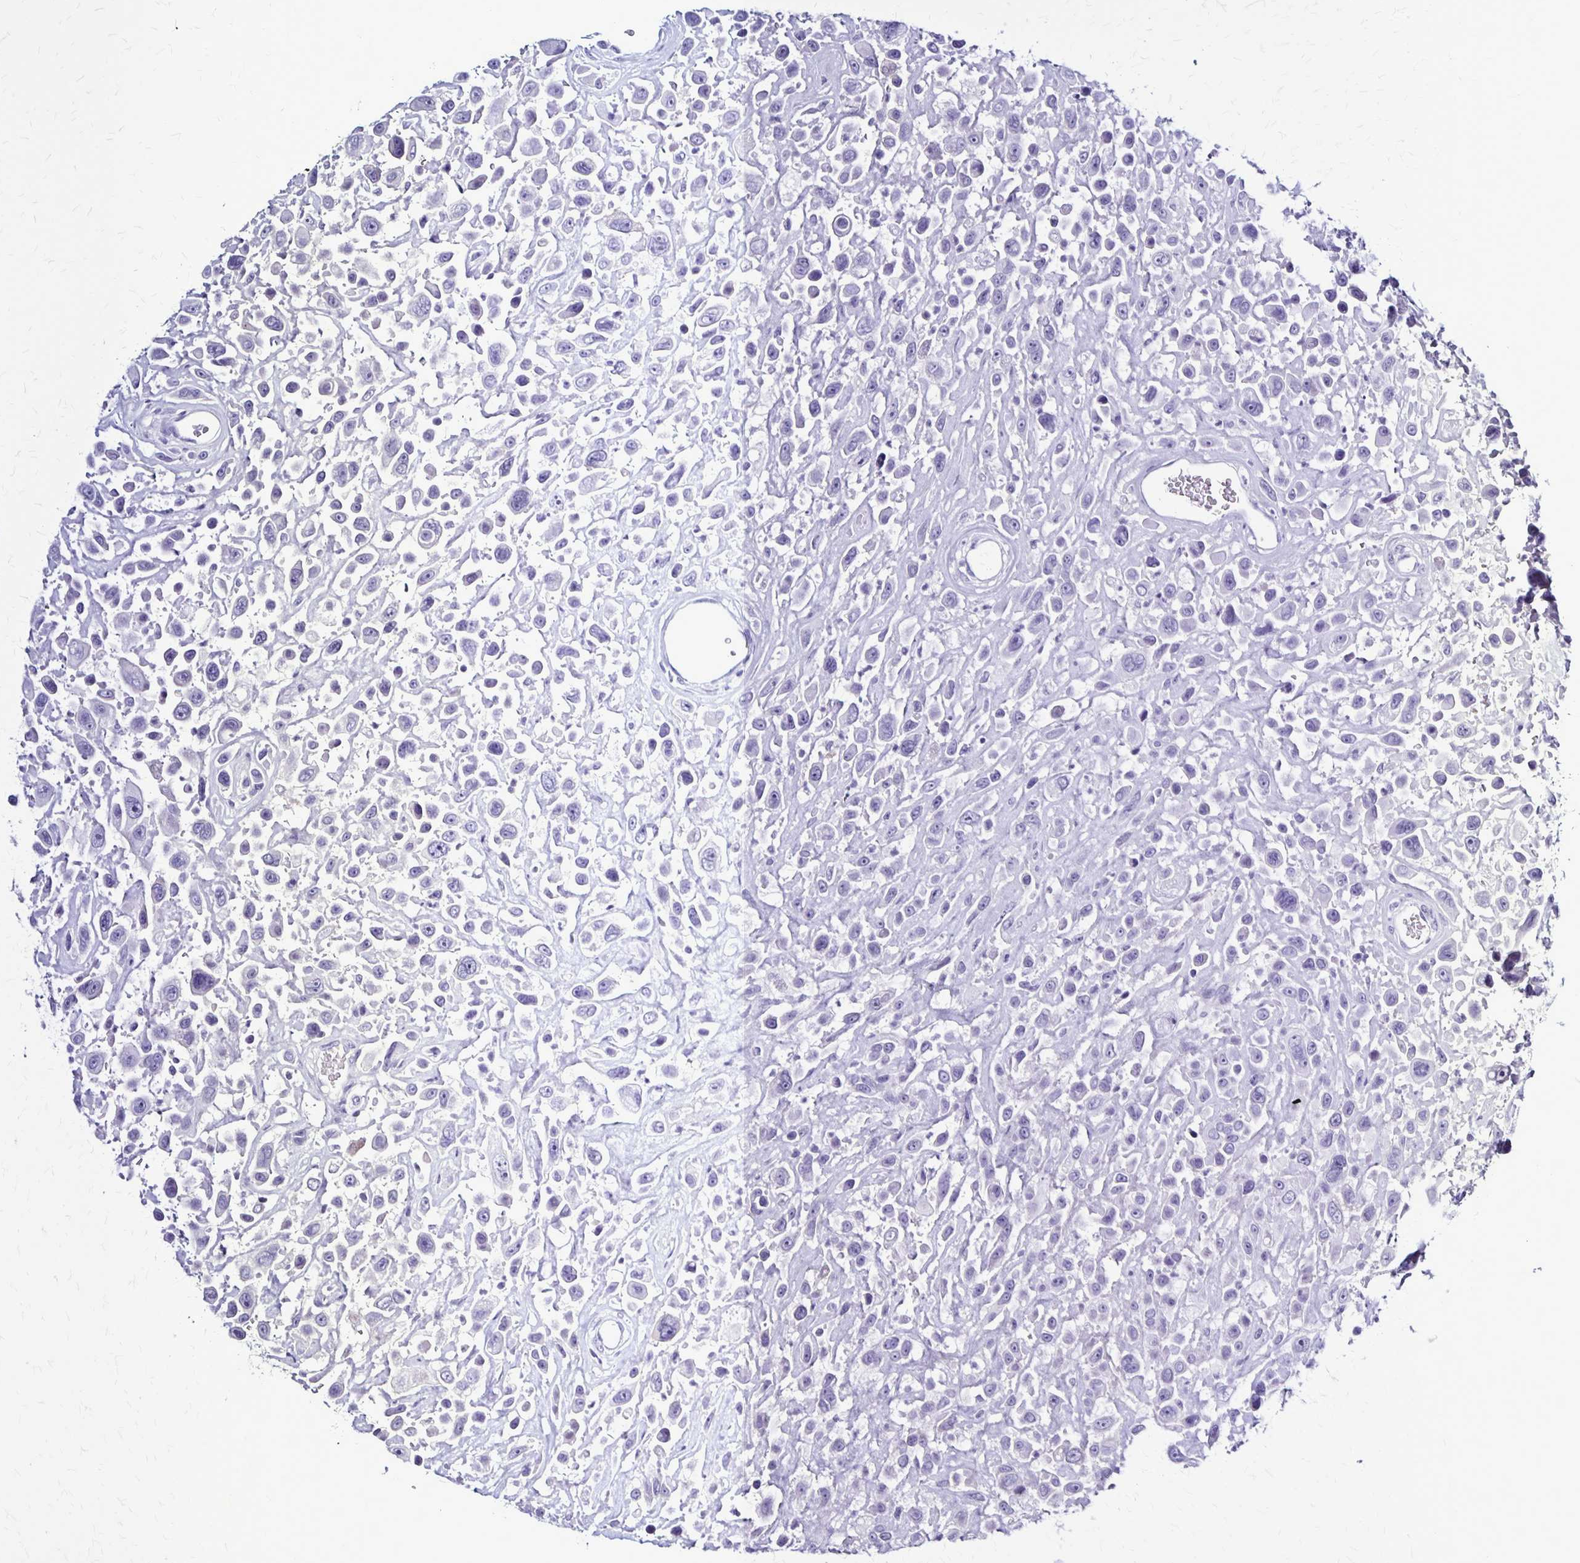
{"staining": {"intensity": "negative", "quantity": "none", "location": "none"}, "tissue": "urothelial cancer", "cell_type": "Tumor cells", "image_type": "cancer", "snomed": [{"axis": "morphology", "description": "Urothelial carcinoma, High grade"}, {"axis": "topography", "description": "Urinary bladder"}], "caption": "This is an IHC histopathology image of human high-grade urothelial carcinoma. There is no positivity in tumor cells.", "gene": "PLXNA4", "patient": {"sex": "male", "age": 53}}